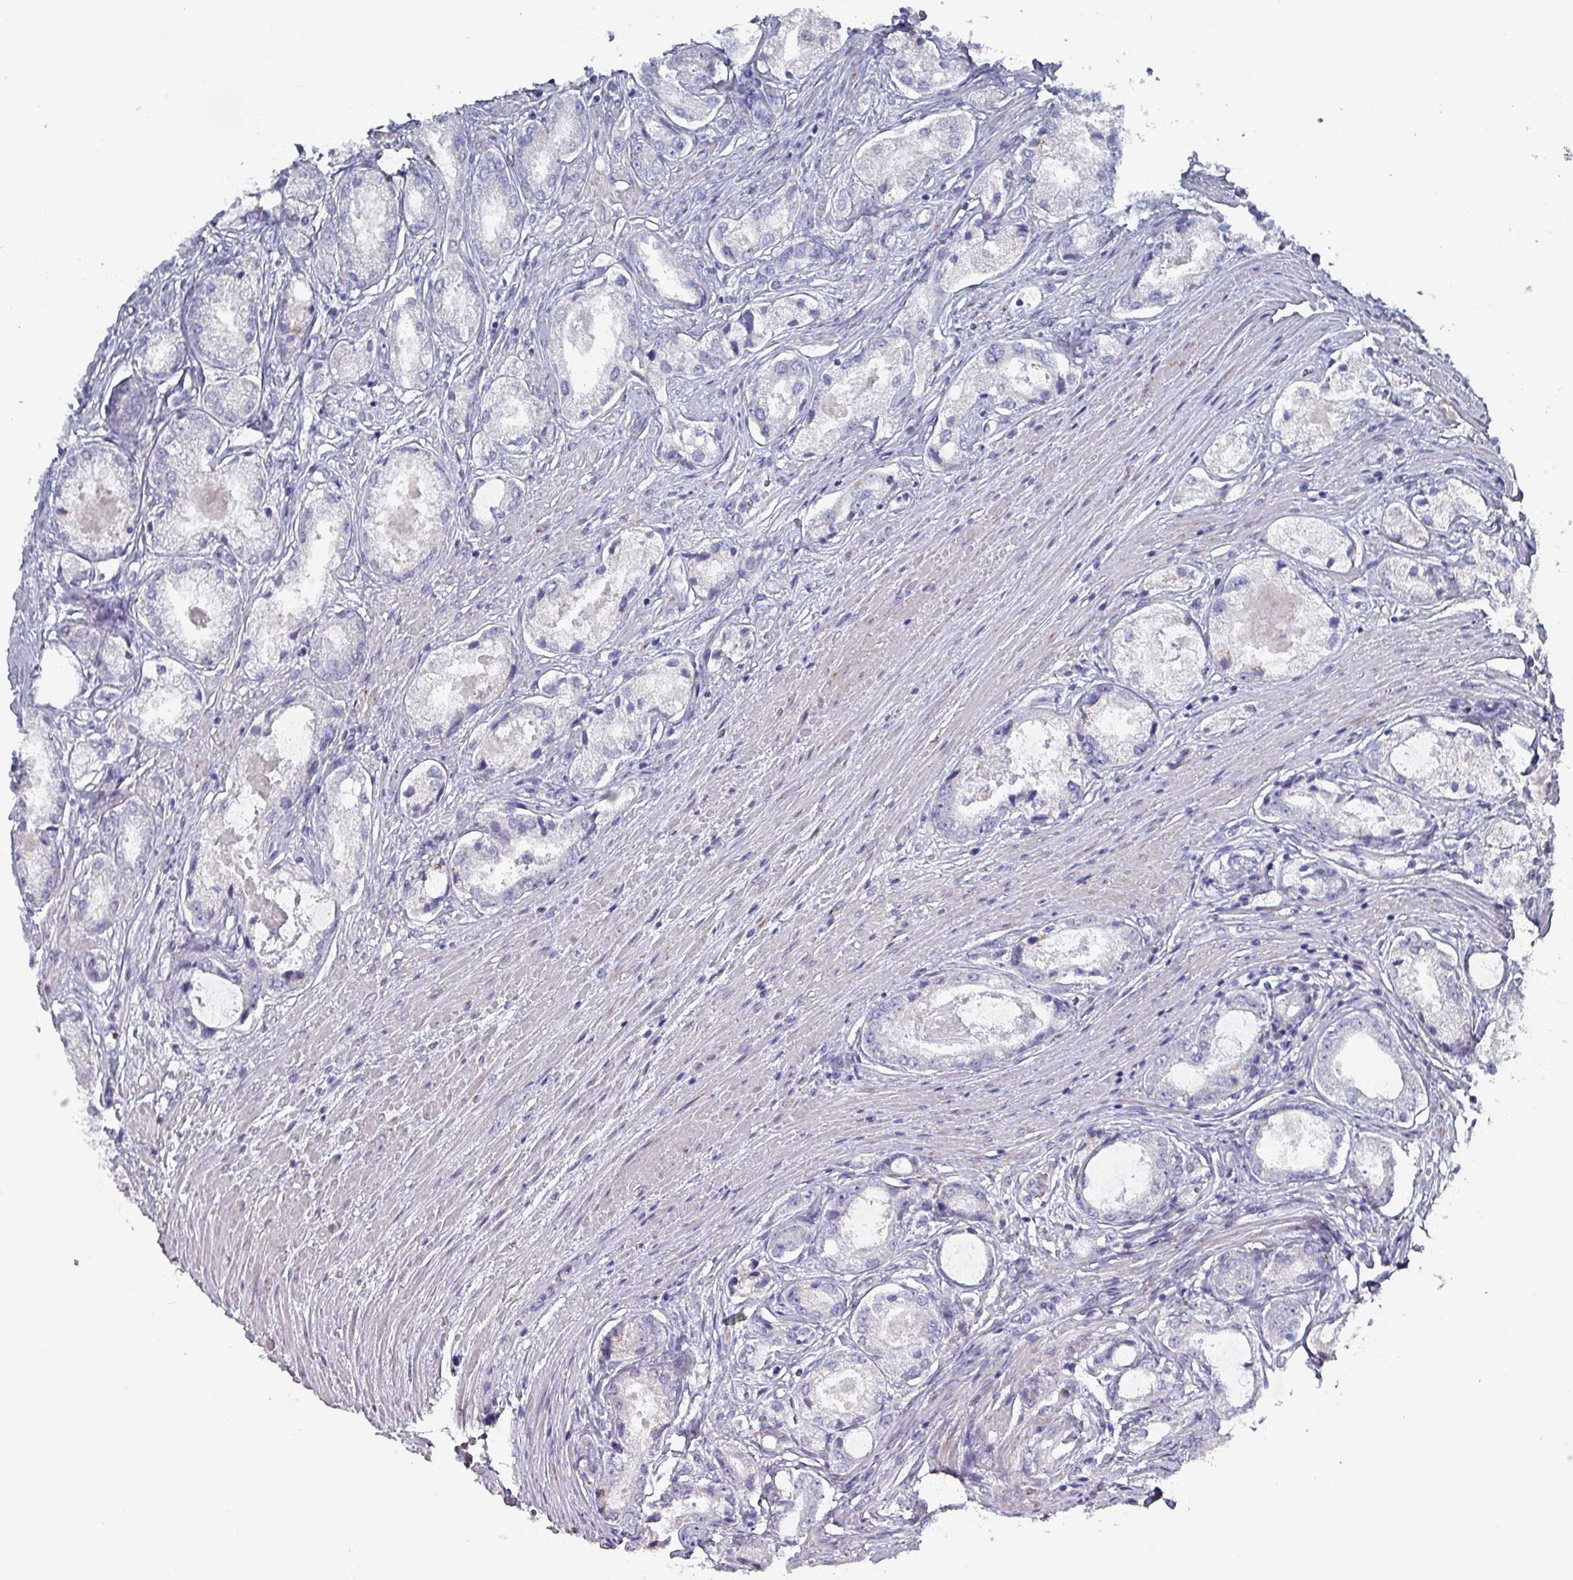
{"staining": {"intensity": "negative", "quantity": "none", "location": "none"}, "tissue": "prostate cancer", "cell_type": "Tumor cells", "image_type": "cancer", "snomed": [{"axis": "morphology", "description": "Adenocarcinoma, Low grade"}, {"axis": "topography", "description": "Prostate"}], "caption": "Immunohistochemical staining of human prostate cancer (low-grade adenocarcinoma) shows no significant positivity in tumor cells.", "gene": "DRD5", "patient": {"sex": "male", "age": 68}}